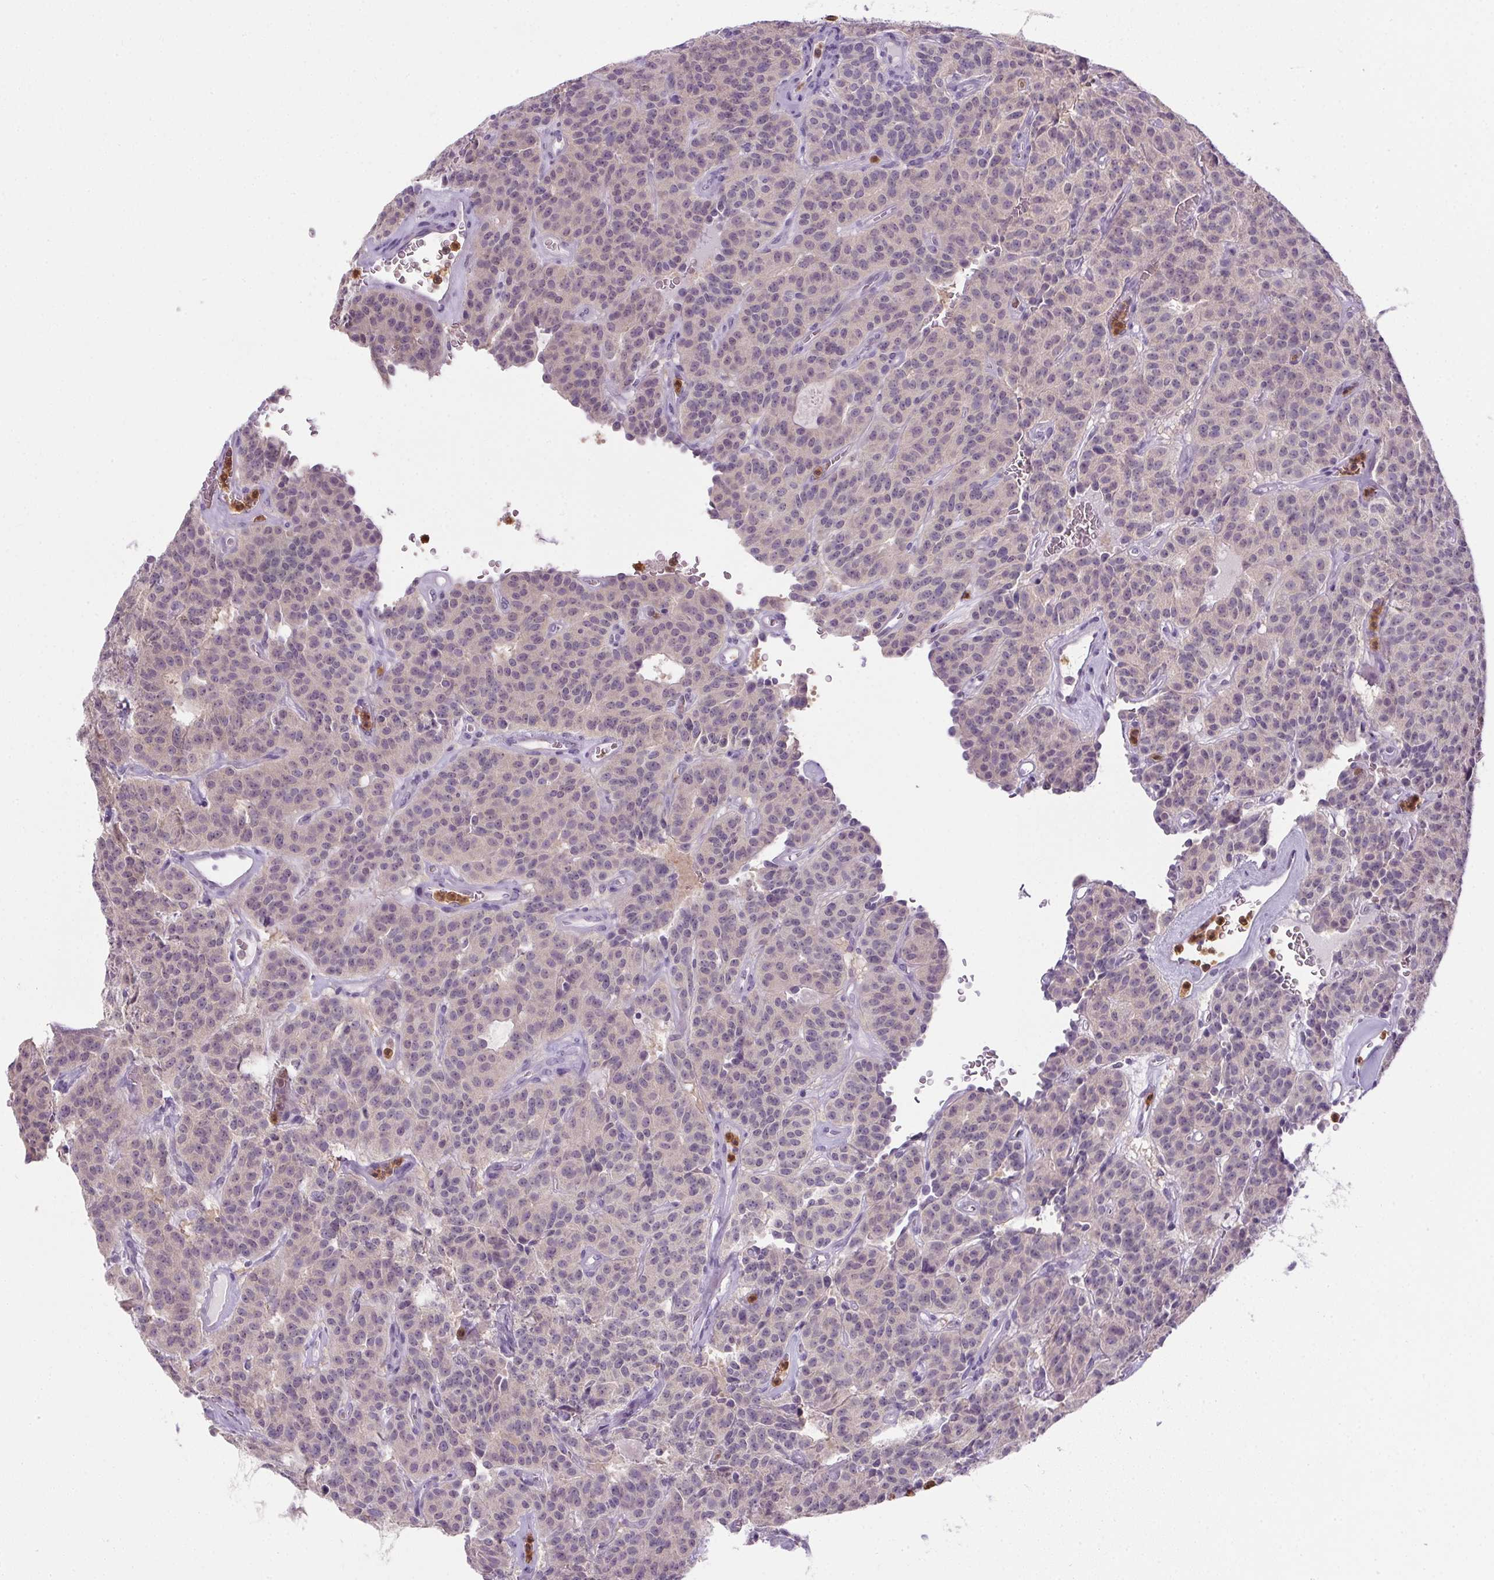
{"staining": {"intensity": "negative", "quantity": "none", "location": "none"}, "tissue": "carcinoid", "cell_type": "Tumor cells", "image_type": "cancer", "snomed": [{"axis": "morphology", "description": "Carcinoid, malignant, NOS"}, {"axis": "topography", "description": "Lung"}], "caption": "Carcinoid (malignant) was stained to show a protein in brown. There is no significant staining in tumor cells. (Brightfield microscopy of DAB IHC at high magnification).", "gene": "DNAJC5G", "patient": {"sex": "female", "age": 61}}